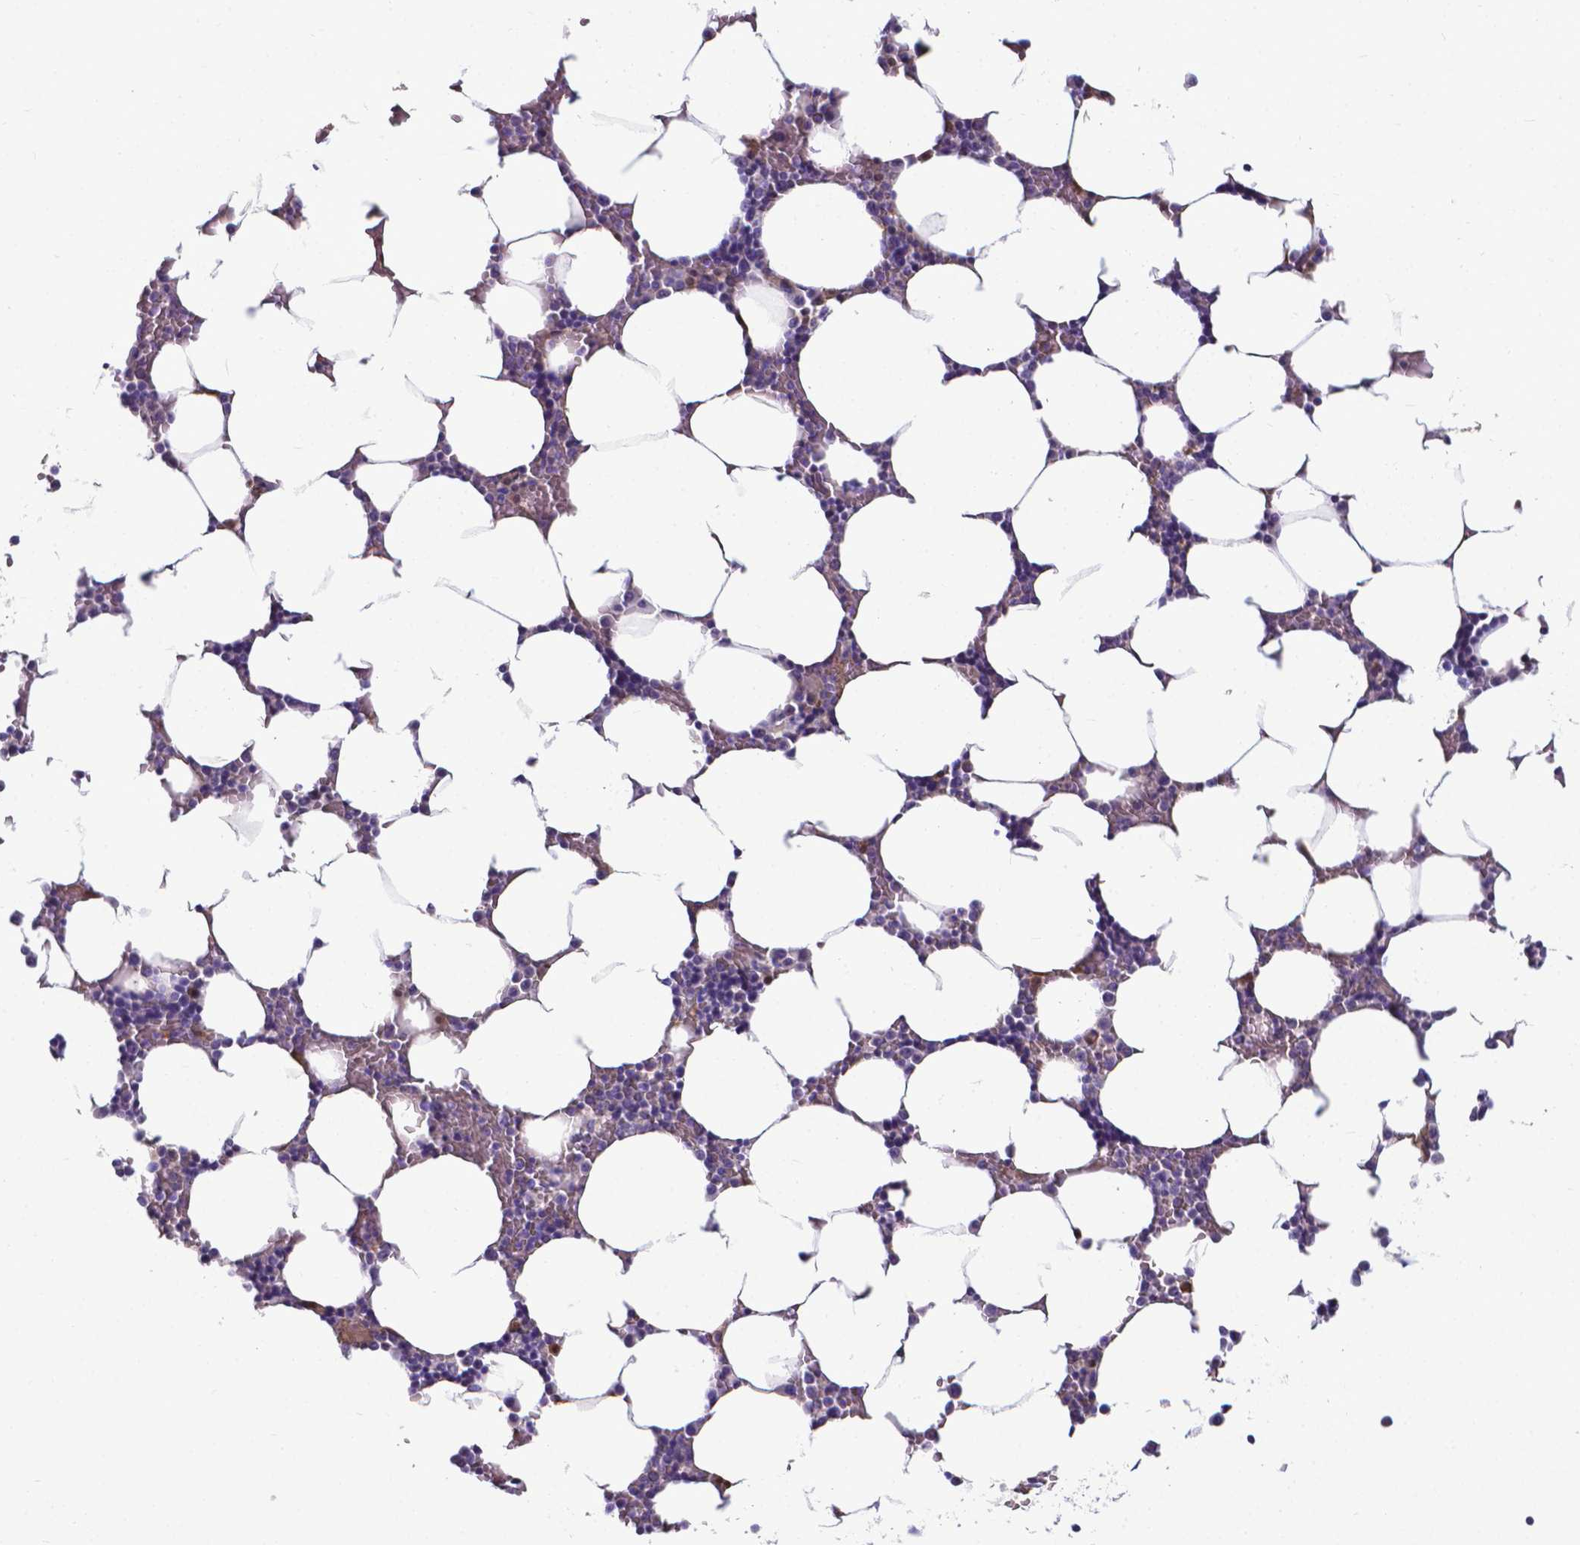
{"staining": {"intensity": "negative", "quantity": "none", "location": "none"}, "tissue": "bone marrow", "cell_type": "Hematopoietic cells", "image_type": "normal", "snomed": [{"axis": "morphology", "description": "Normal tissue, NOS"}, {"axis": "topography", "description": "Bone marrow"}], "caption": "Micrograph shows no significant protein positivity in hematopoietic cells of normal bone marrow.", "gene": "CLIC4", "patient": {"sex": "female", "age": 52}}